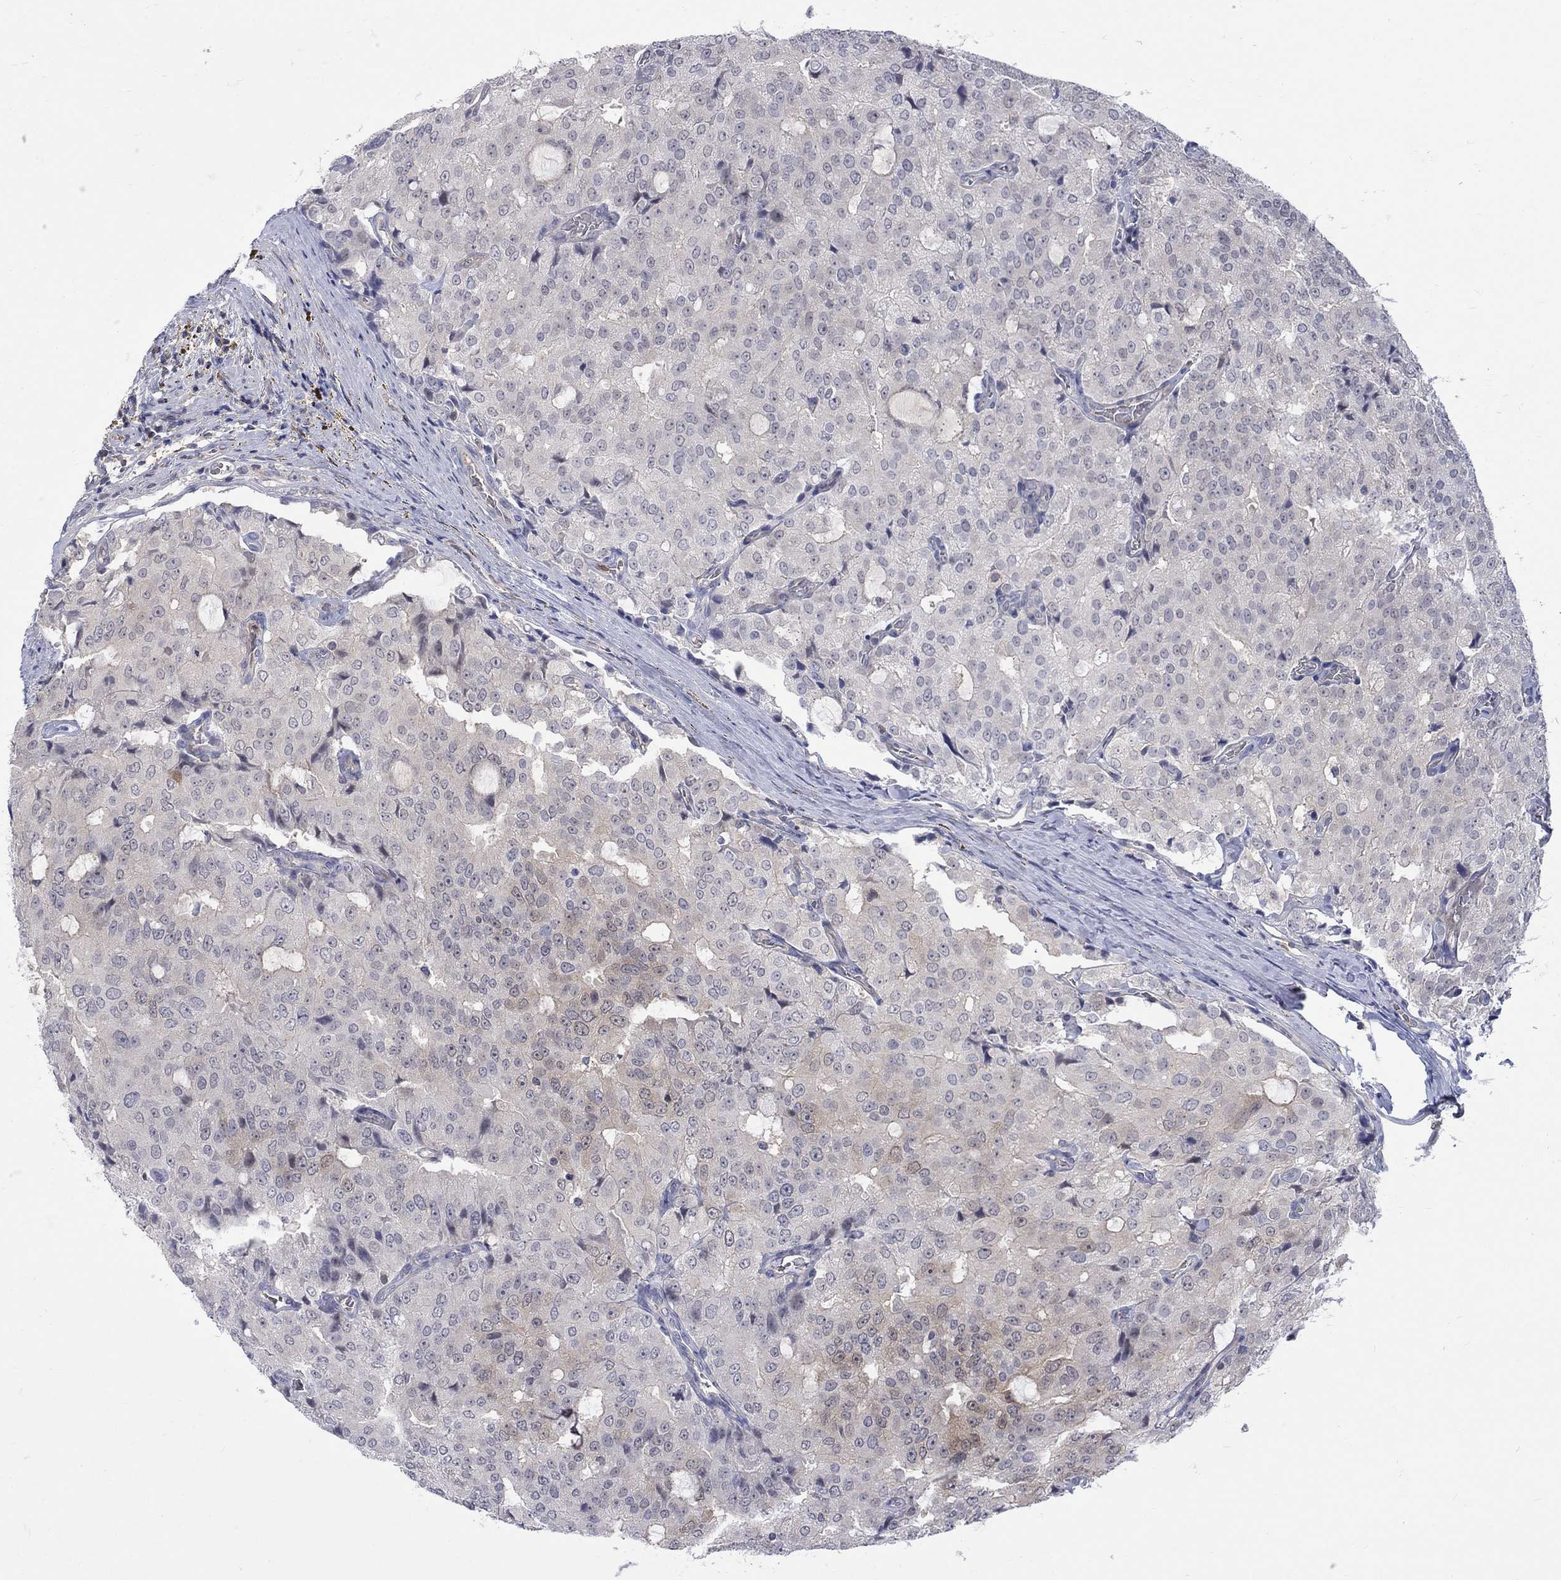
{"staining": {"intensity": "negative", "quantity": "none", "location": "none"}, "tissue": "prostate cancer", "cell_type": "Tumor cells", "image_type": "cancer", "snomed": [{"axis": "morphology", "description": "Adenocarcinoma, NOS"}, {"axis": "topography", "description": "Prostate and seminal vesicle, NOS"}, {"axis": "topography", "description": "Prostate"}], "caption": "The image reveals no staining of tumor cells in prostate adenocarcinoma. (DAB (3,3'-diaminobenzidine) immunohistochemistry (IHC), high magnification).", "gene": "HKDC1", "patient": {"sex": "male", "age": 67}}